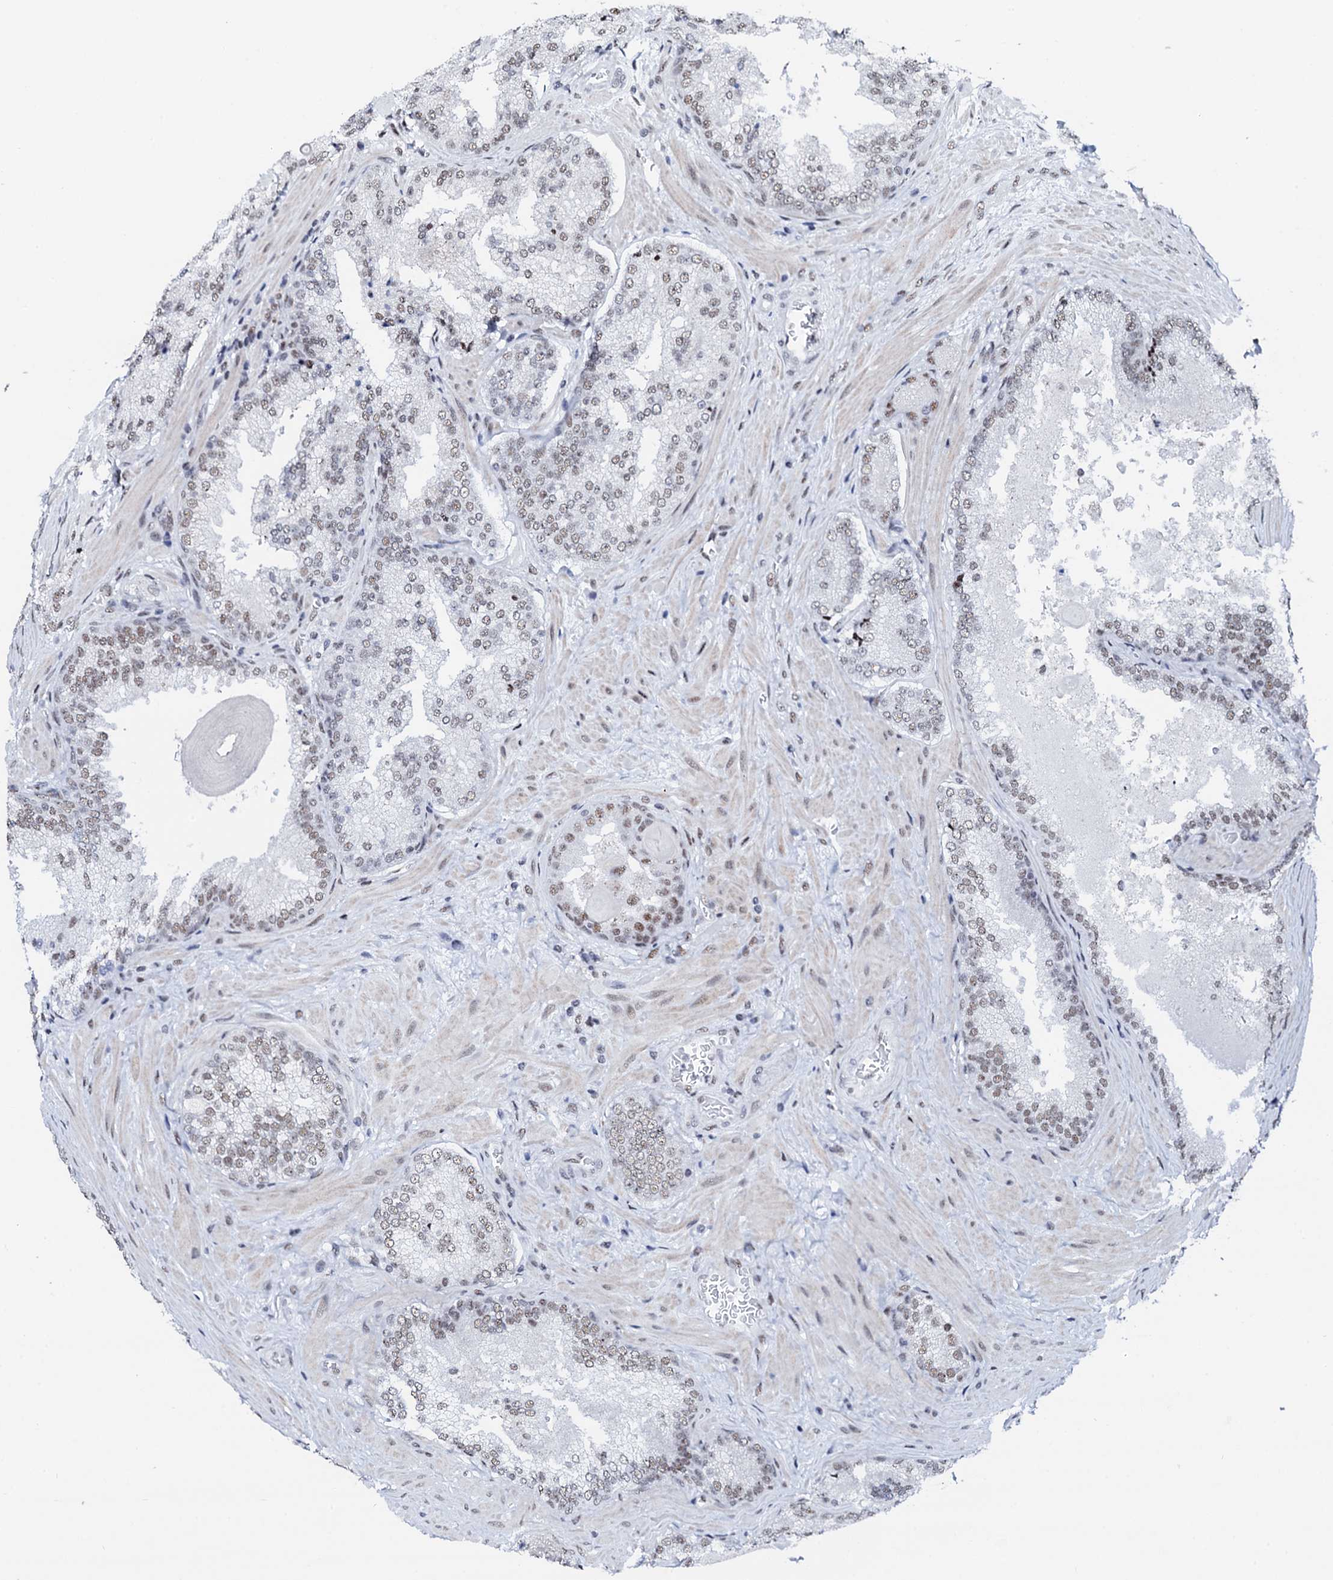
{"staining": {"intensity": "weak", "quantity": ">75%", "location": "nuclear"}, "tissue": "prostate cancer", "cell_type": "Tumor cells", "image_type": "cancer", "snomed": [{"axis": "morphology", "description": "Adenocarcinoma, Low grade"}, {"axis": "topography", "description": "Prostate"}], "caption": "Protein expression analysis of human prostate adenocarcinoma (low-grade) reveals weak nuclear staining in about >75% of tumor cells.", "gene": "NKAPD1", "patient": {"sex": "male", "age": 74}}